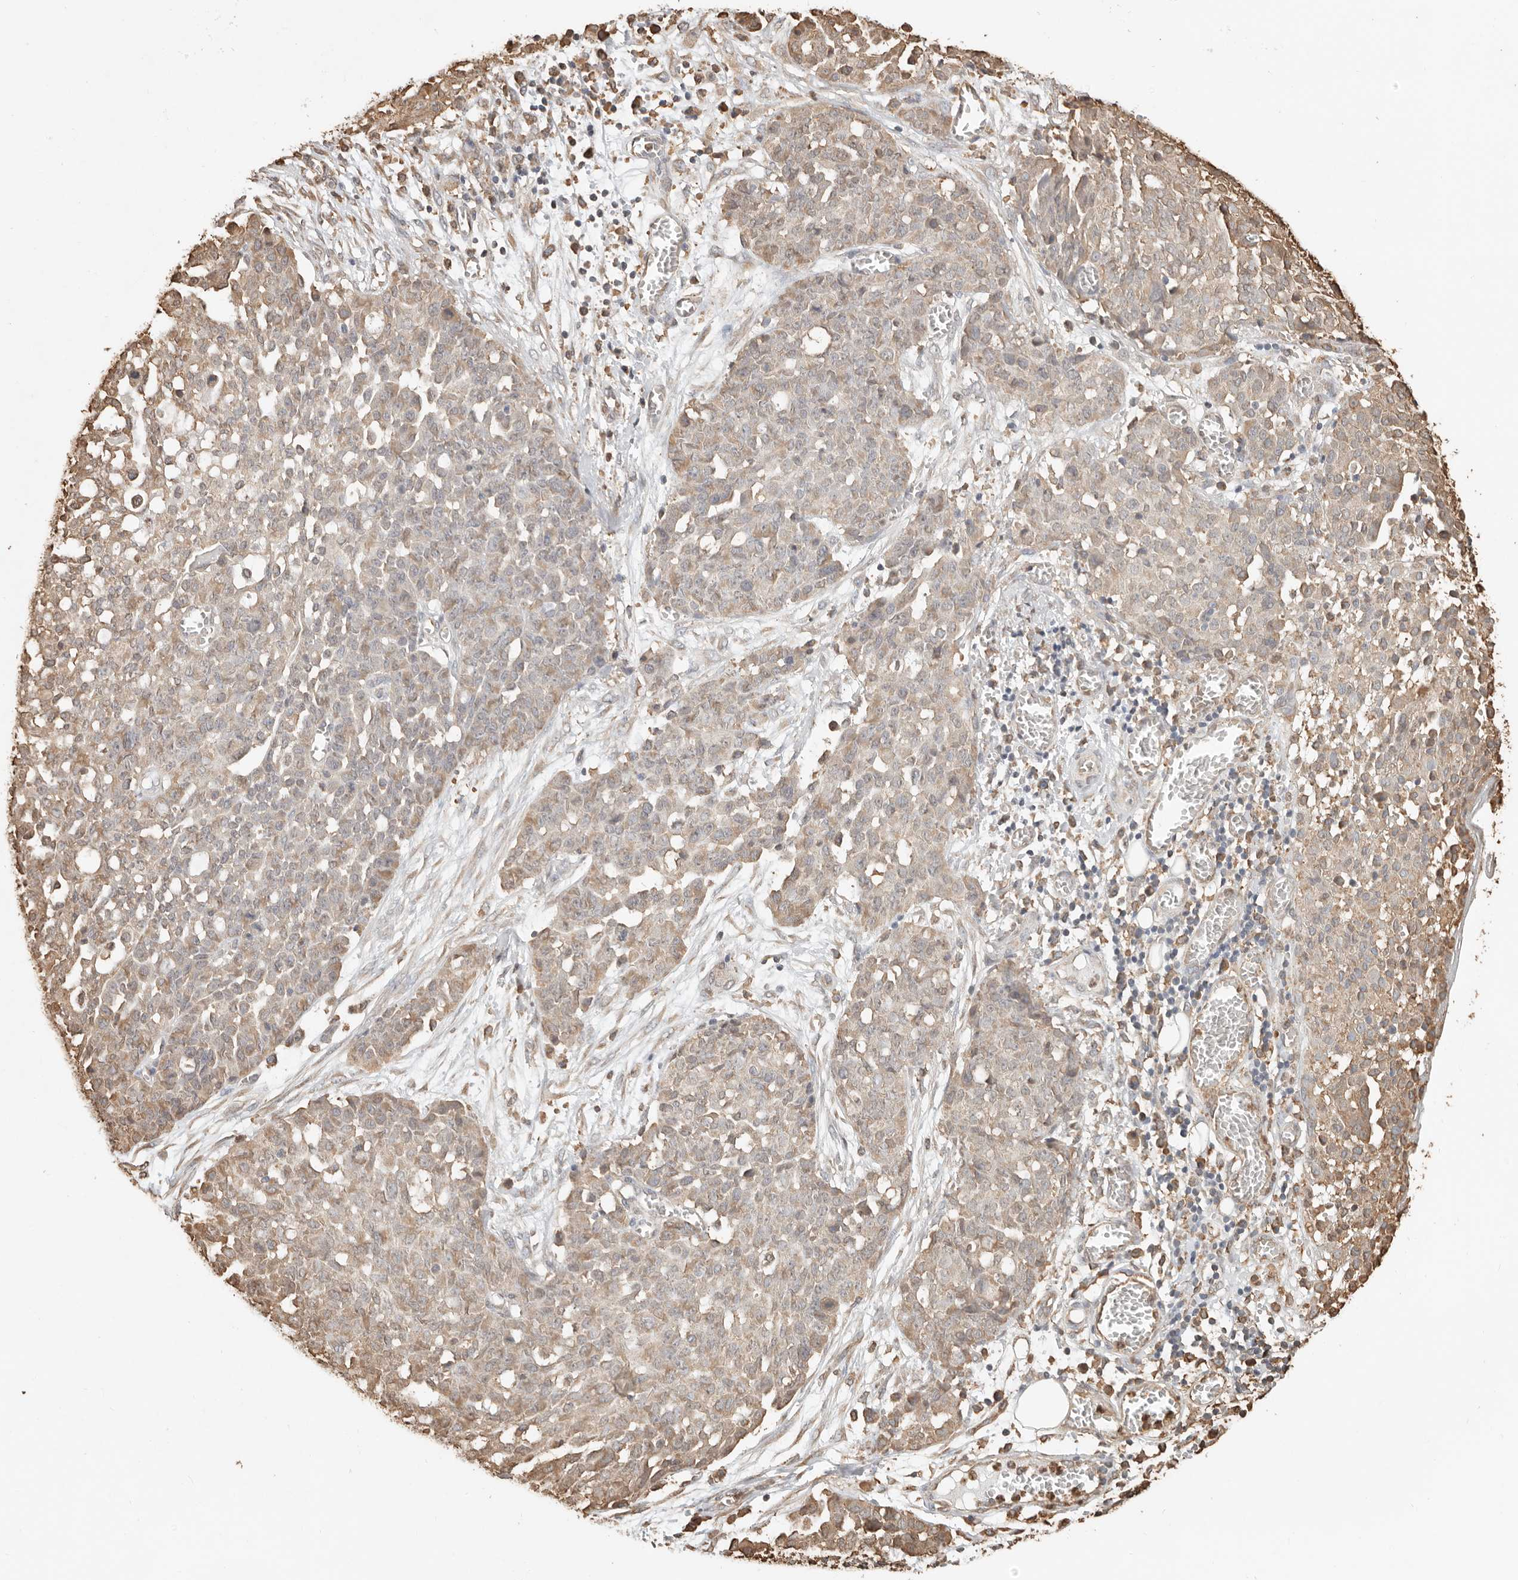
{"staining": {"intensity": "weak", "quantity": "25%-75%", "location": "cytoplasmic/membranous"}, "tissue": "ovarian cancer", "cell_type": "Tumor cells", "image_type": "cancer", "snomed": [{"axis": "morphology", "description": "Cystadenocarcinoma, serous, NOS"}, {"axis": "topography", "description": "Soft tissue"}, {"axis": "topography", "description": "Ovary"}], "caption": "This photomicrograph exhibits immunohistochemistry (IHC) staining of human ovarian serous cystadenocarcinoma, with low weak cytoplasmic/membranous staining in approximately 25%-75% of tumor cells.", "gene": "ARHGEF10L", "patient": {"sex": "female", "age": 57}}